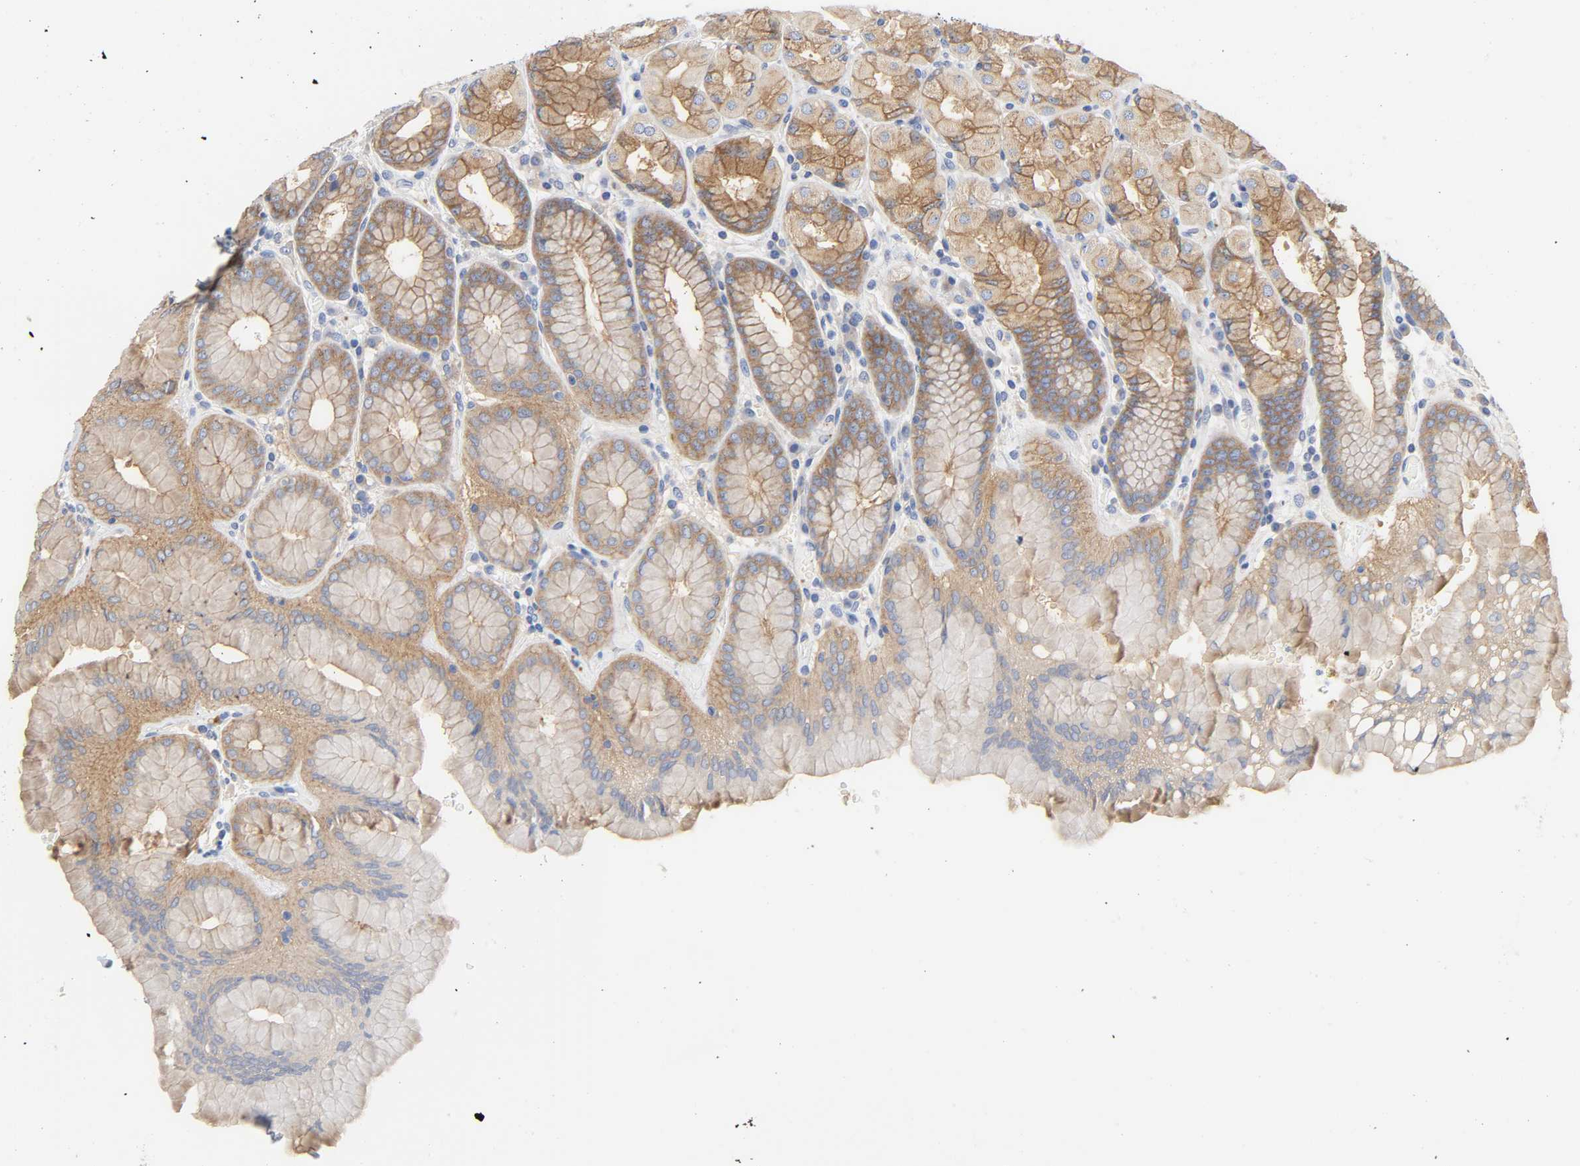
{"staining": {"intensity": "weak", "quantity": "25%-75%", "location": "cytoplasmic/membranous"}, "tissue": "stomach", "cell_type": "Glandular cells", "image_type": "normal", "snomed": [{"axis": "morphology", "description": "Normal tissue, NOS"}, {"axis": "topography", "description": "Stomach, upper"}, {"axis": "topography", "description": "Stomach"}], "caption": "Stomach stained with IHC reveals weak cytoplasmic/membranous staining in approximately 25%-75% of glandular cells.", "gene": "SRC", "patient": {"sex": "male", "age": 76}}